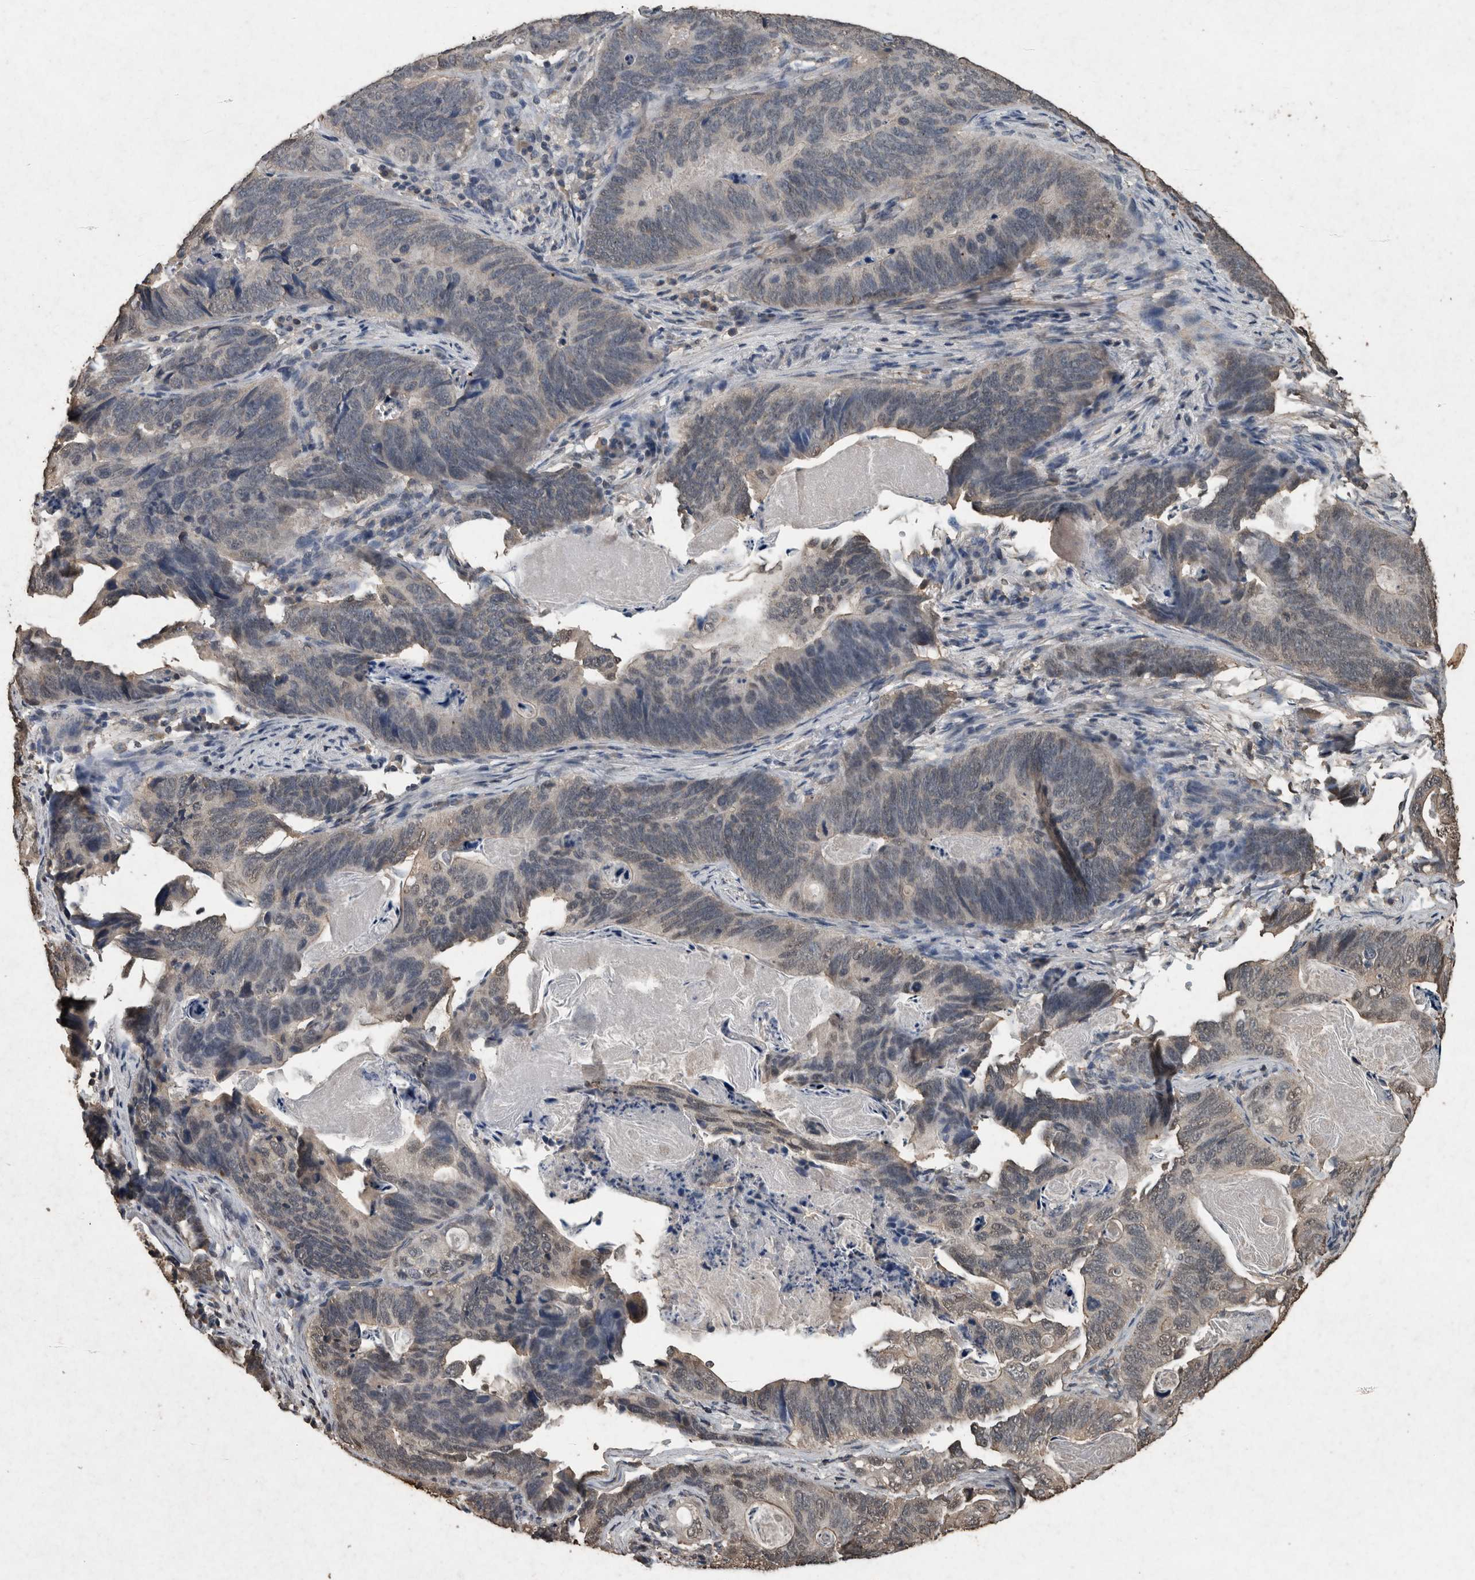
{"staining": {"intensity": "weak", "quantity": "<25%", "location": "cytoplasmic/membranous"}, "tissue": "stomach cancer", "cell_type": "Tumor cells", "image_type": "cancer", "snomed": [{"axis": "morphology", "description": "Normal tissue, NOS"}, {"axis": "morphology", "description": "Adenocarcinoma, NOS"}, {"axis": "topography", "description": "Stomach"}], "caption": "A high-resolution image shows immunohistochemistry (IHC) staining of stomach cancer (adenocarcinoma), which reveals no significant positivity in tumor cells.", "gene": "FGFRL1", "patient": {"sex": "female", "age": 89}}